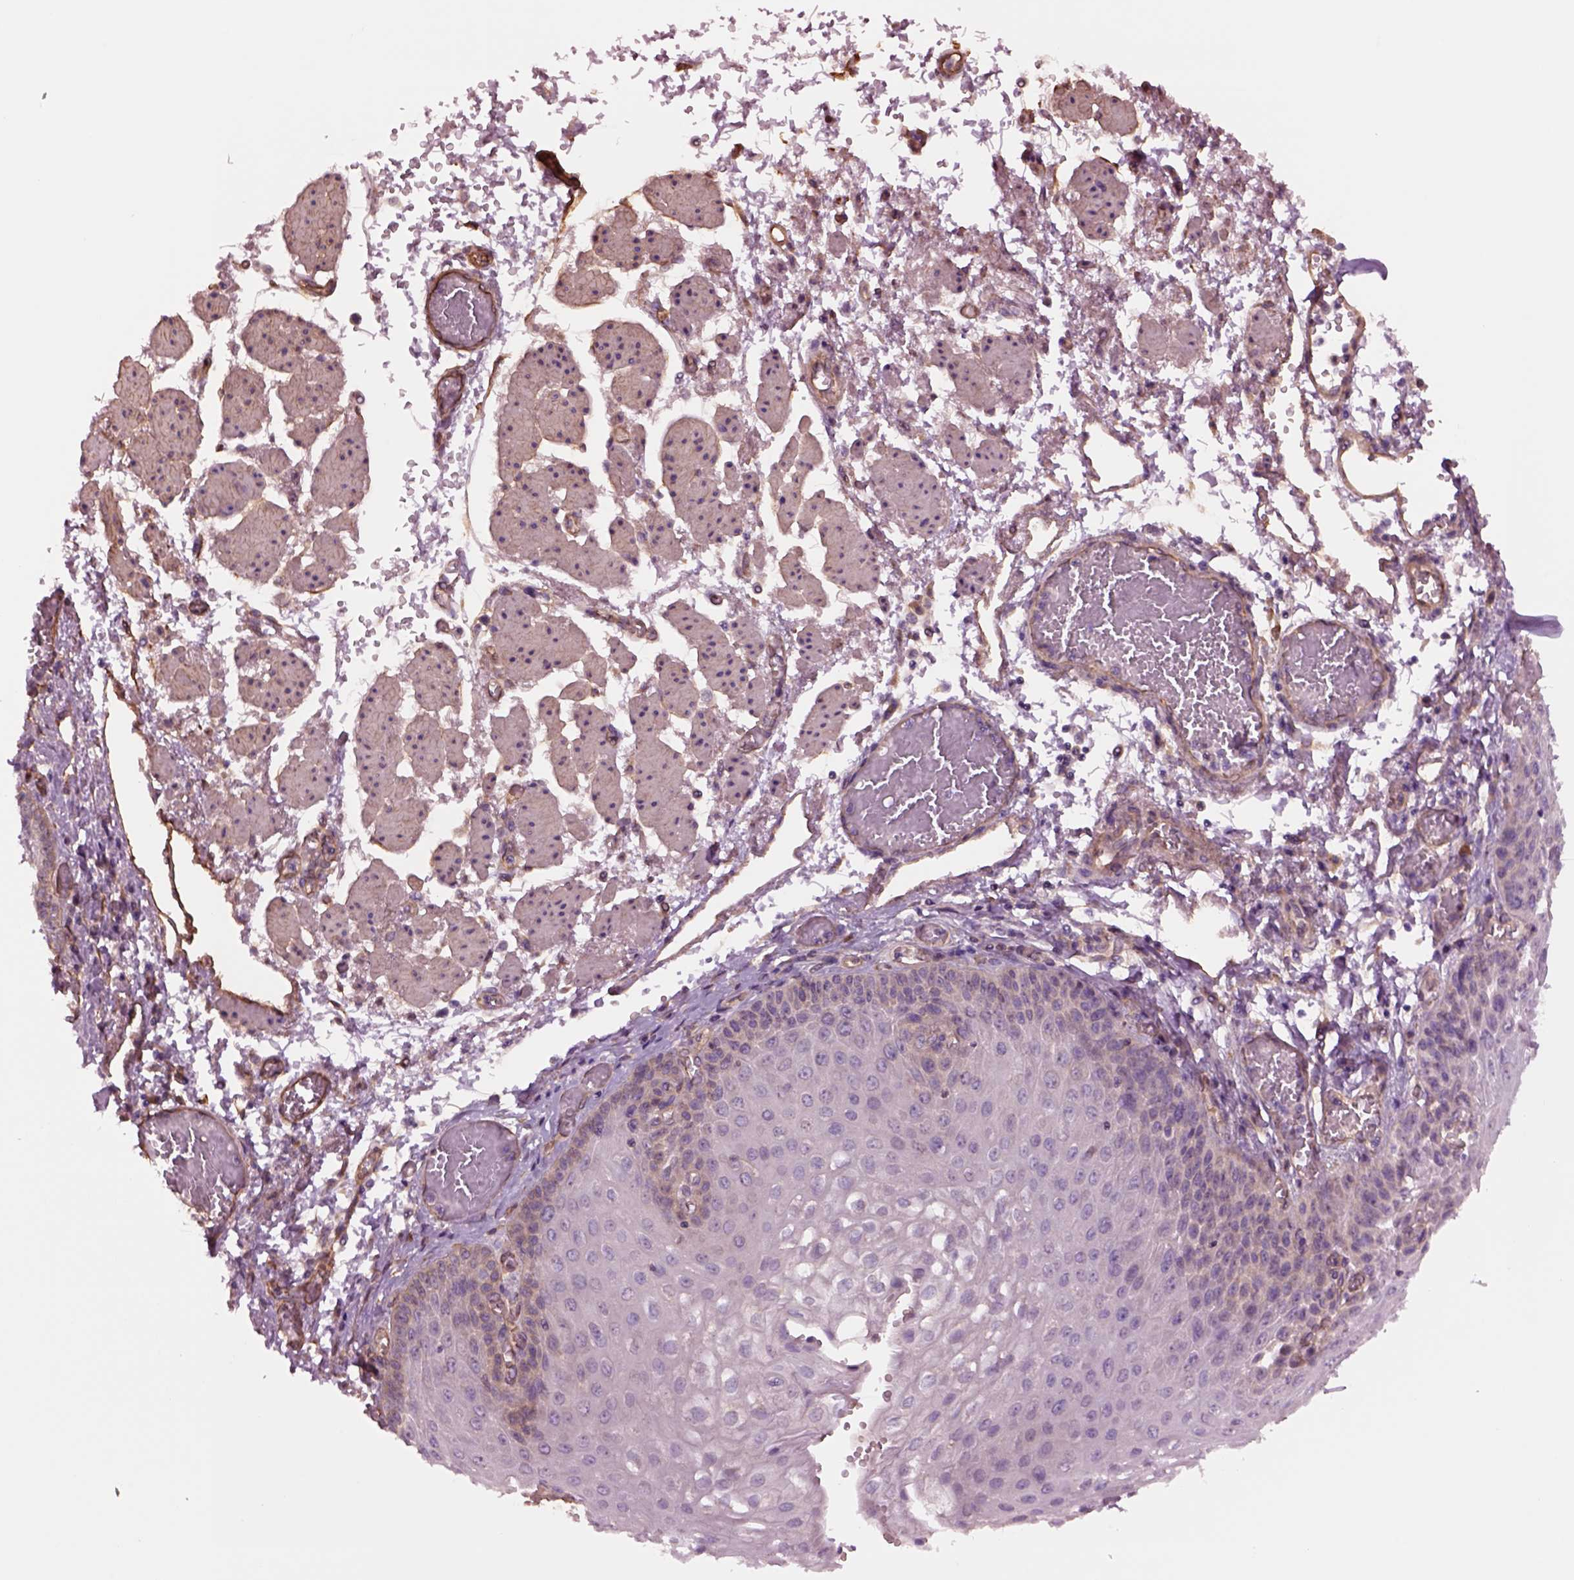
{"staining": {"intensity": "weak", "quantity": "<25%", "location": "cytoplasmic/membranous"}, "tissue": "esophagus", "cell_type": "Squamous epithelial cells", "image_type": "normal", "snomed": [{"axis": "morphology", "description": "Normal tissue, NOS"}, {"axis": "morphology", "description": "Adenocarcinoma, NOS"}, {"axis": "topography", "description": "Esophagus"}], "caption": "Immunohistochemistry (IHC) photomicrograph of normal esophagus: esophagus stained with DAB shows no significant protein positivity in squamous epithelial cells. (Stains: DAB (3,3'-diaminobenzidine) IHC with hematoxylin counter stain, Microscopy: brightfield microscopy at high magnification).", "gene": "HTR1B", "patient": {"sex": "male", "age": 81}}